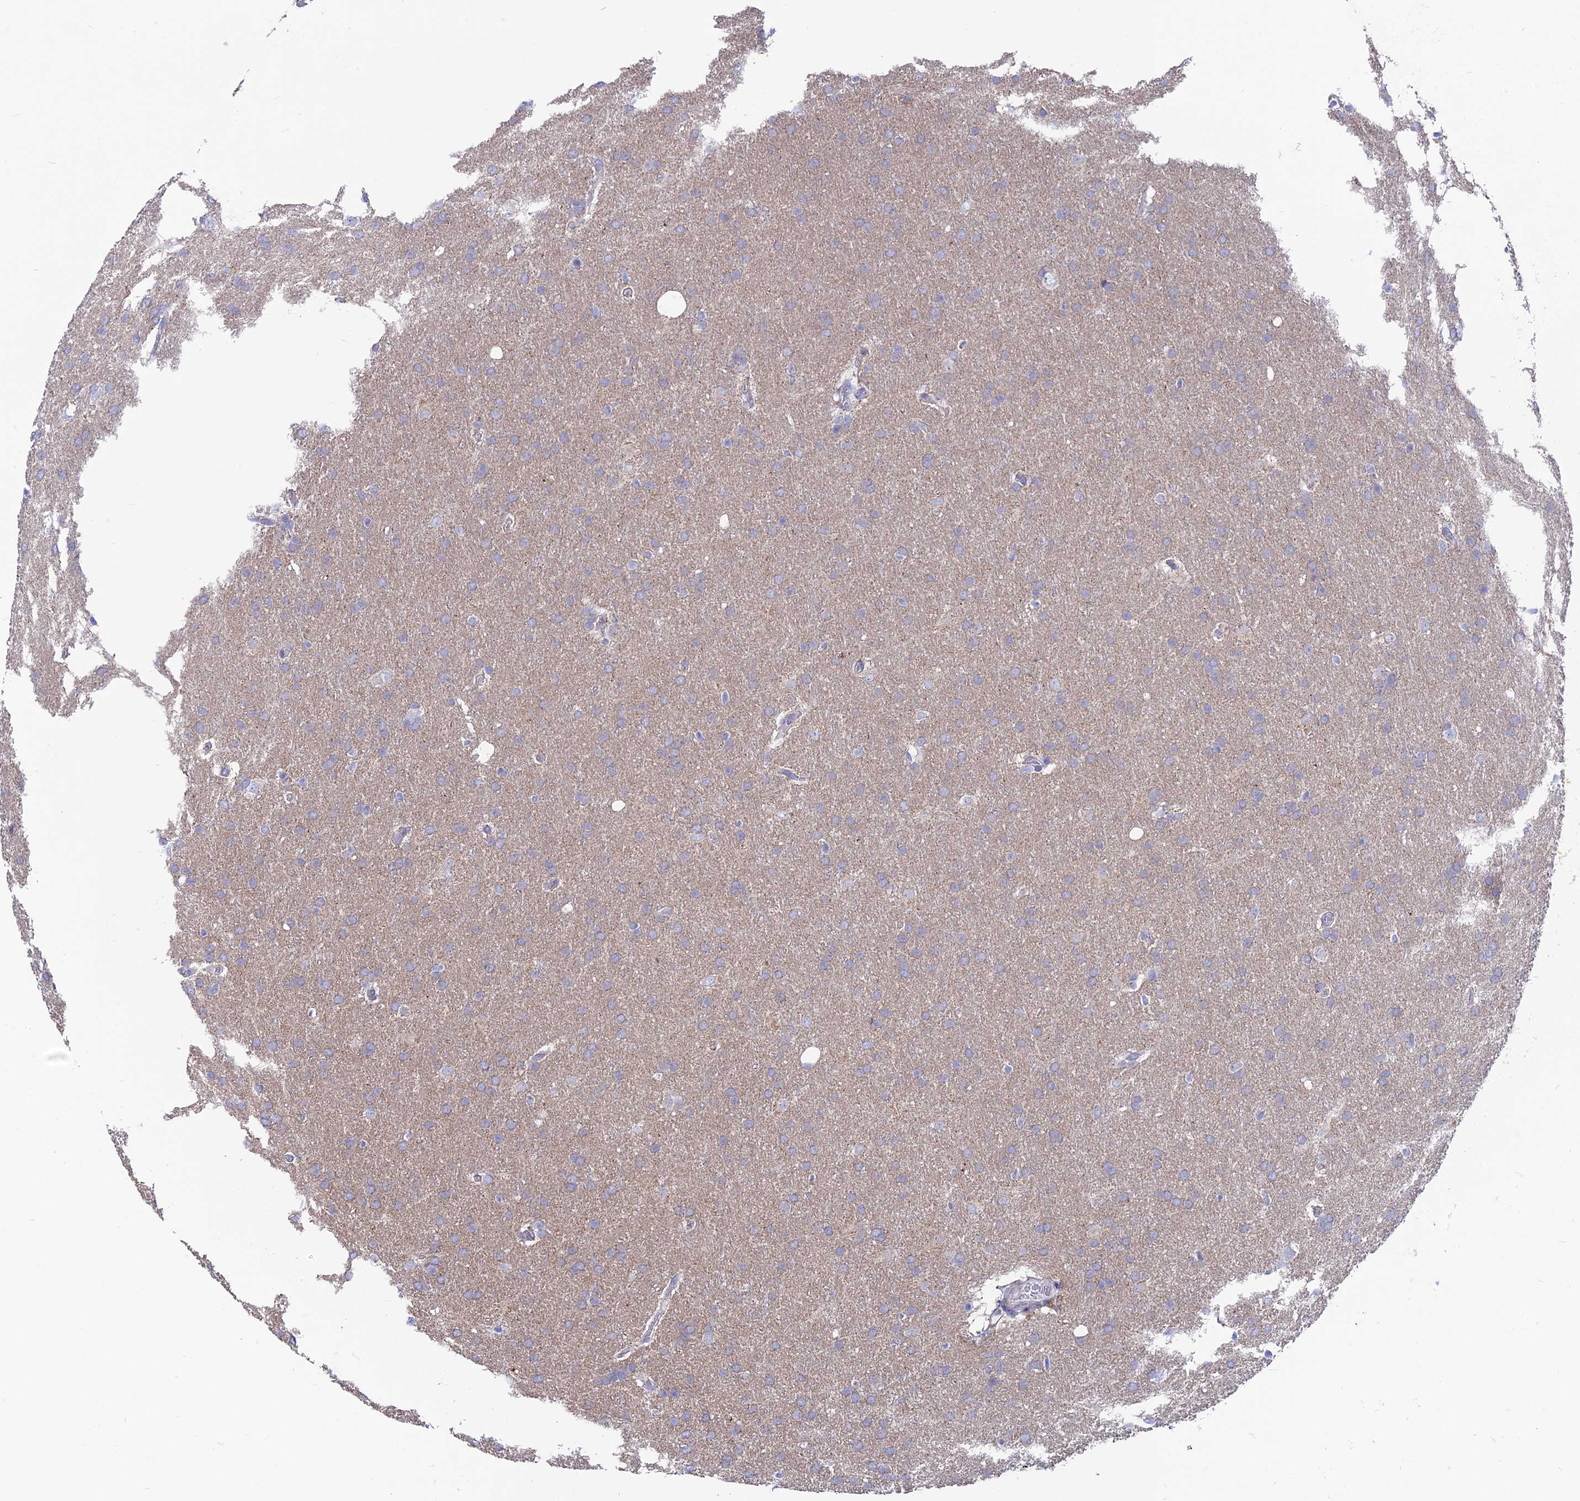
{"staining": {"intensity": "negative", "quantity": "none", "location": "none"}, "tissue": "glioma", "cell_type": "Tumor cells", "image_type": "cancer", "snomed": [{"axis": "morphology", "description": "Glioma, malignant, Low grade"}, {"axis": "topography", "description": "Brain"}], "caption": "Immunohistochemistry of malignant low-grade glioma displays no staining in tumor cells.", "gene": "AK4", "patient": {"sex": "female", "age": 32}}